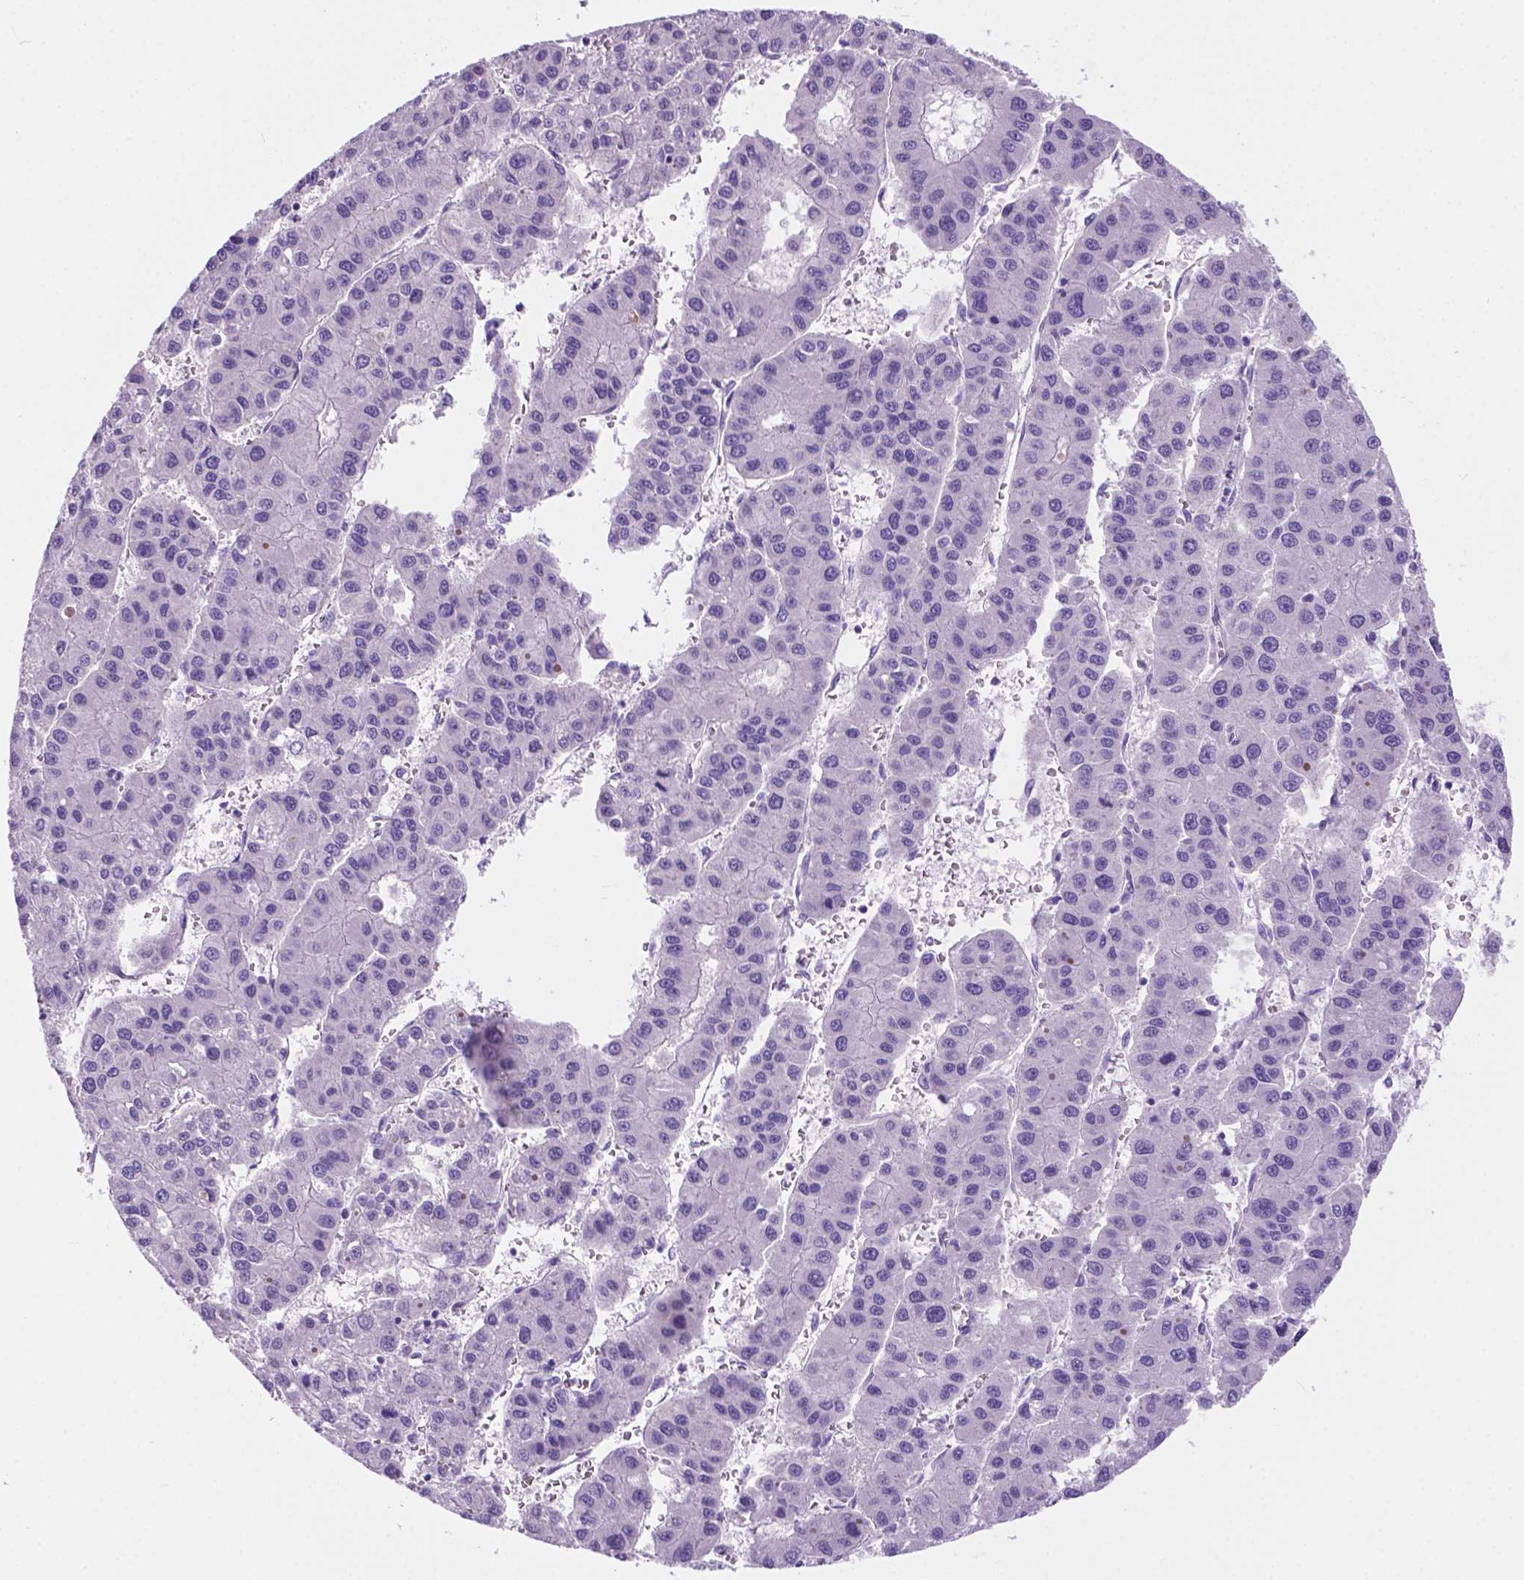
{"staining": {"intensity": "negative", "quantity": "none", "location": "none"}, "tissue": "liver cancer", "cell_type": "Tumor cells", "image_type": "cancer", "snomed": [{"axis": "morphology", "description": "Carcinoma, Hepatocellular, NOS"}, {"axis": "topography", "description": "Liver"}], "caption": "High magnification brightfield microscopy of liver cancer (hepatocellular carcinoma) stained with DAB (brown) and counterstained with hematoxylin (blue): tumor cells show no significant expression.", "gene": "ARMS2", "patient": {"sex": "male", "age": 73}}